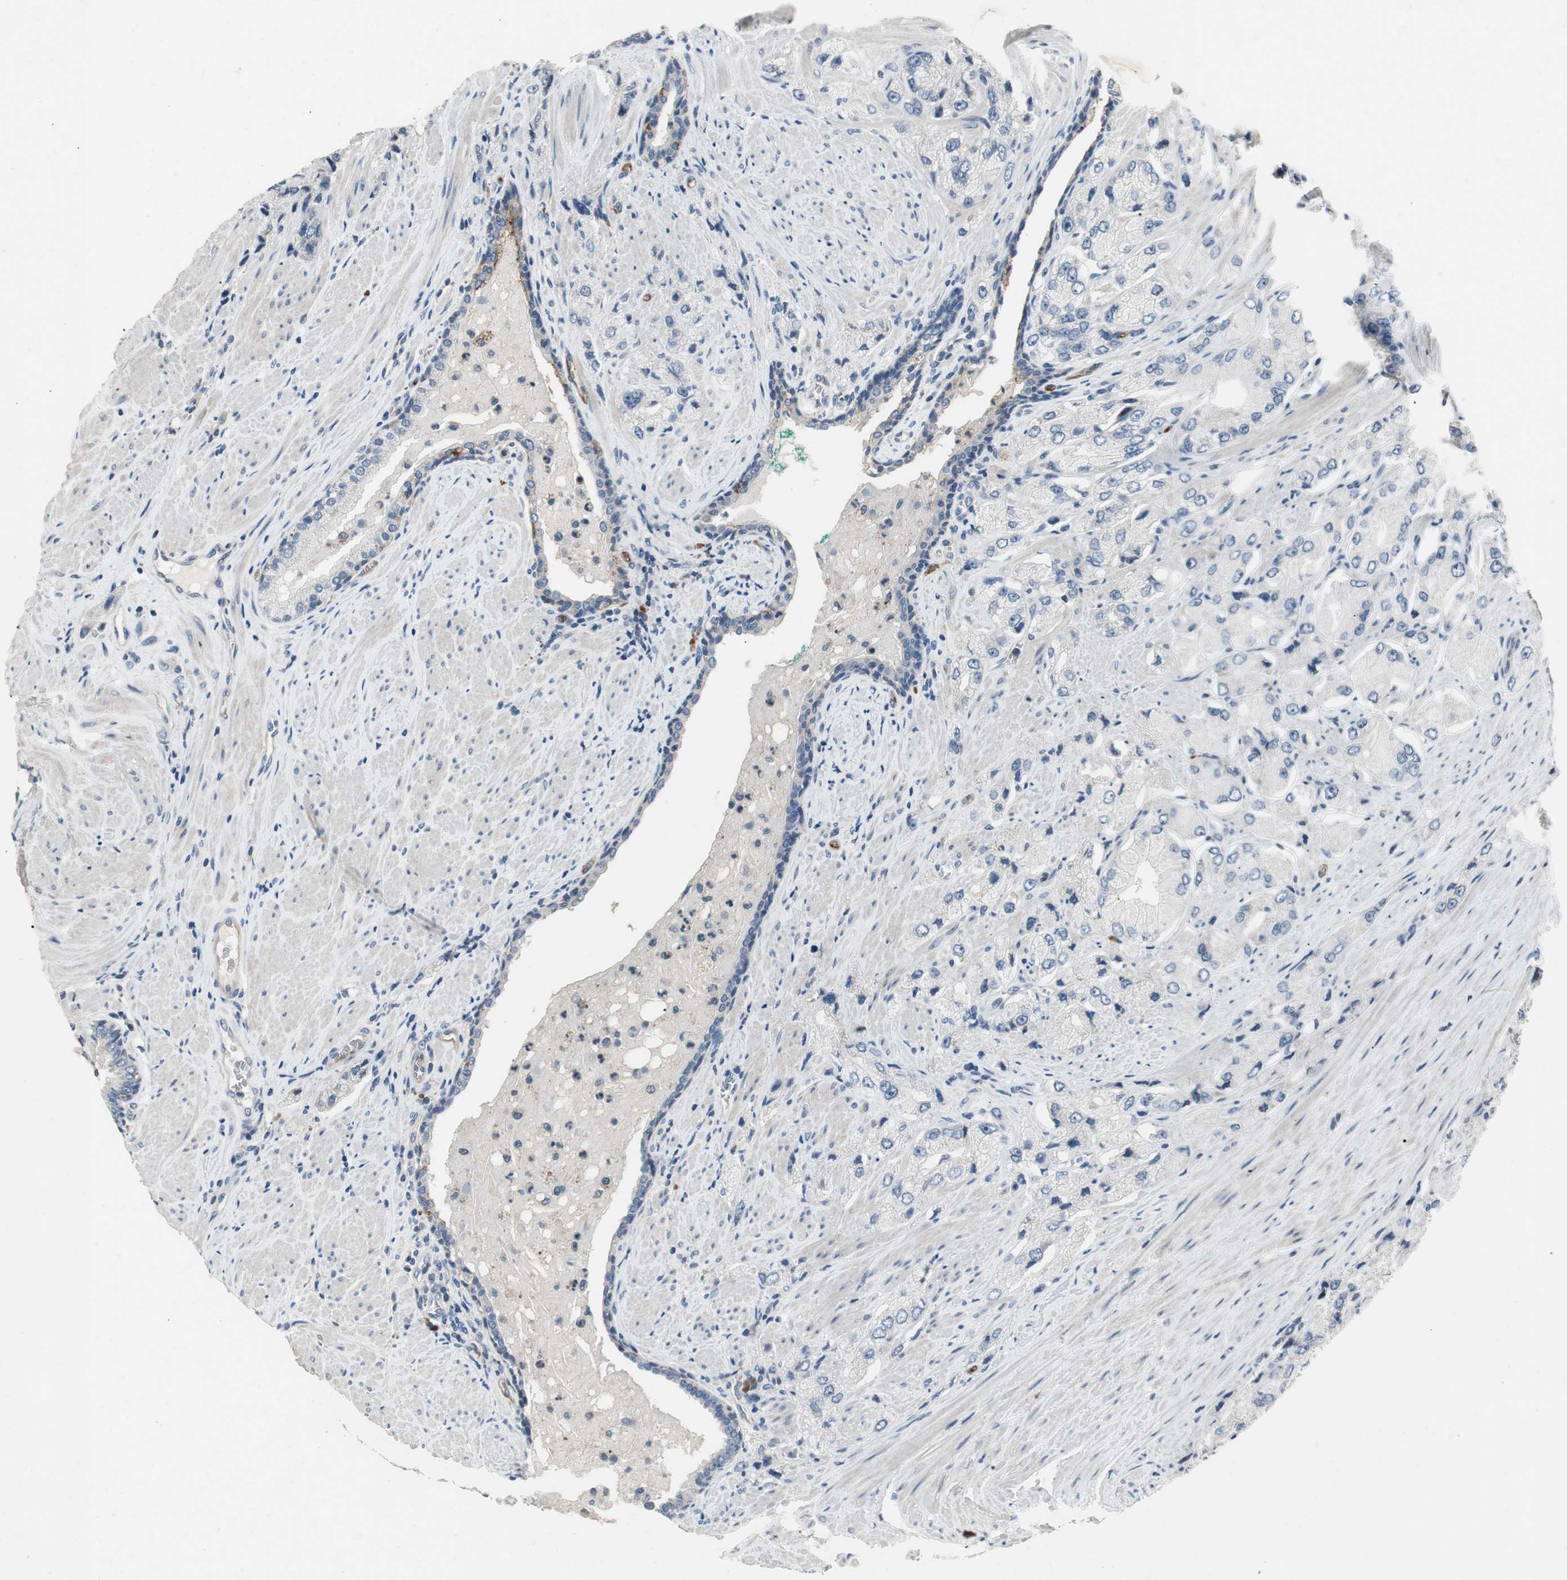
{"staining": {"intensity": "negative", "quantity": "none", "location": "none"}, "tissue": "prostate cancer", "cell_type": "Tumor cells", "image_type": "cancer", "snomed": [{"axis": "morphology", "description": "Adenocarcinoma, High grade"}, {"axis": "topography", "description": "Prostate"}], "caption": "Adenocarcinoma (high-grade) (prostate) stained for a protein using immunohistochemistry shows no positivity tumor cells.", "gene": "ALPL", "patient": {"sex": "male", "age": 58}}